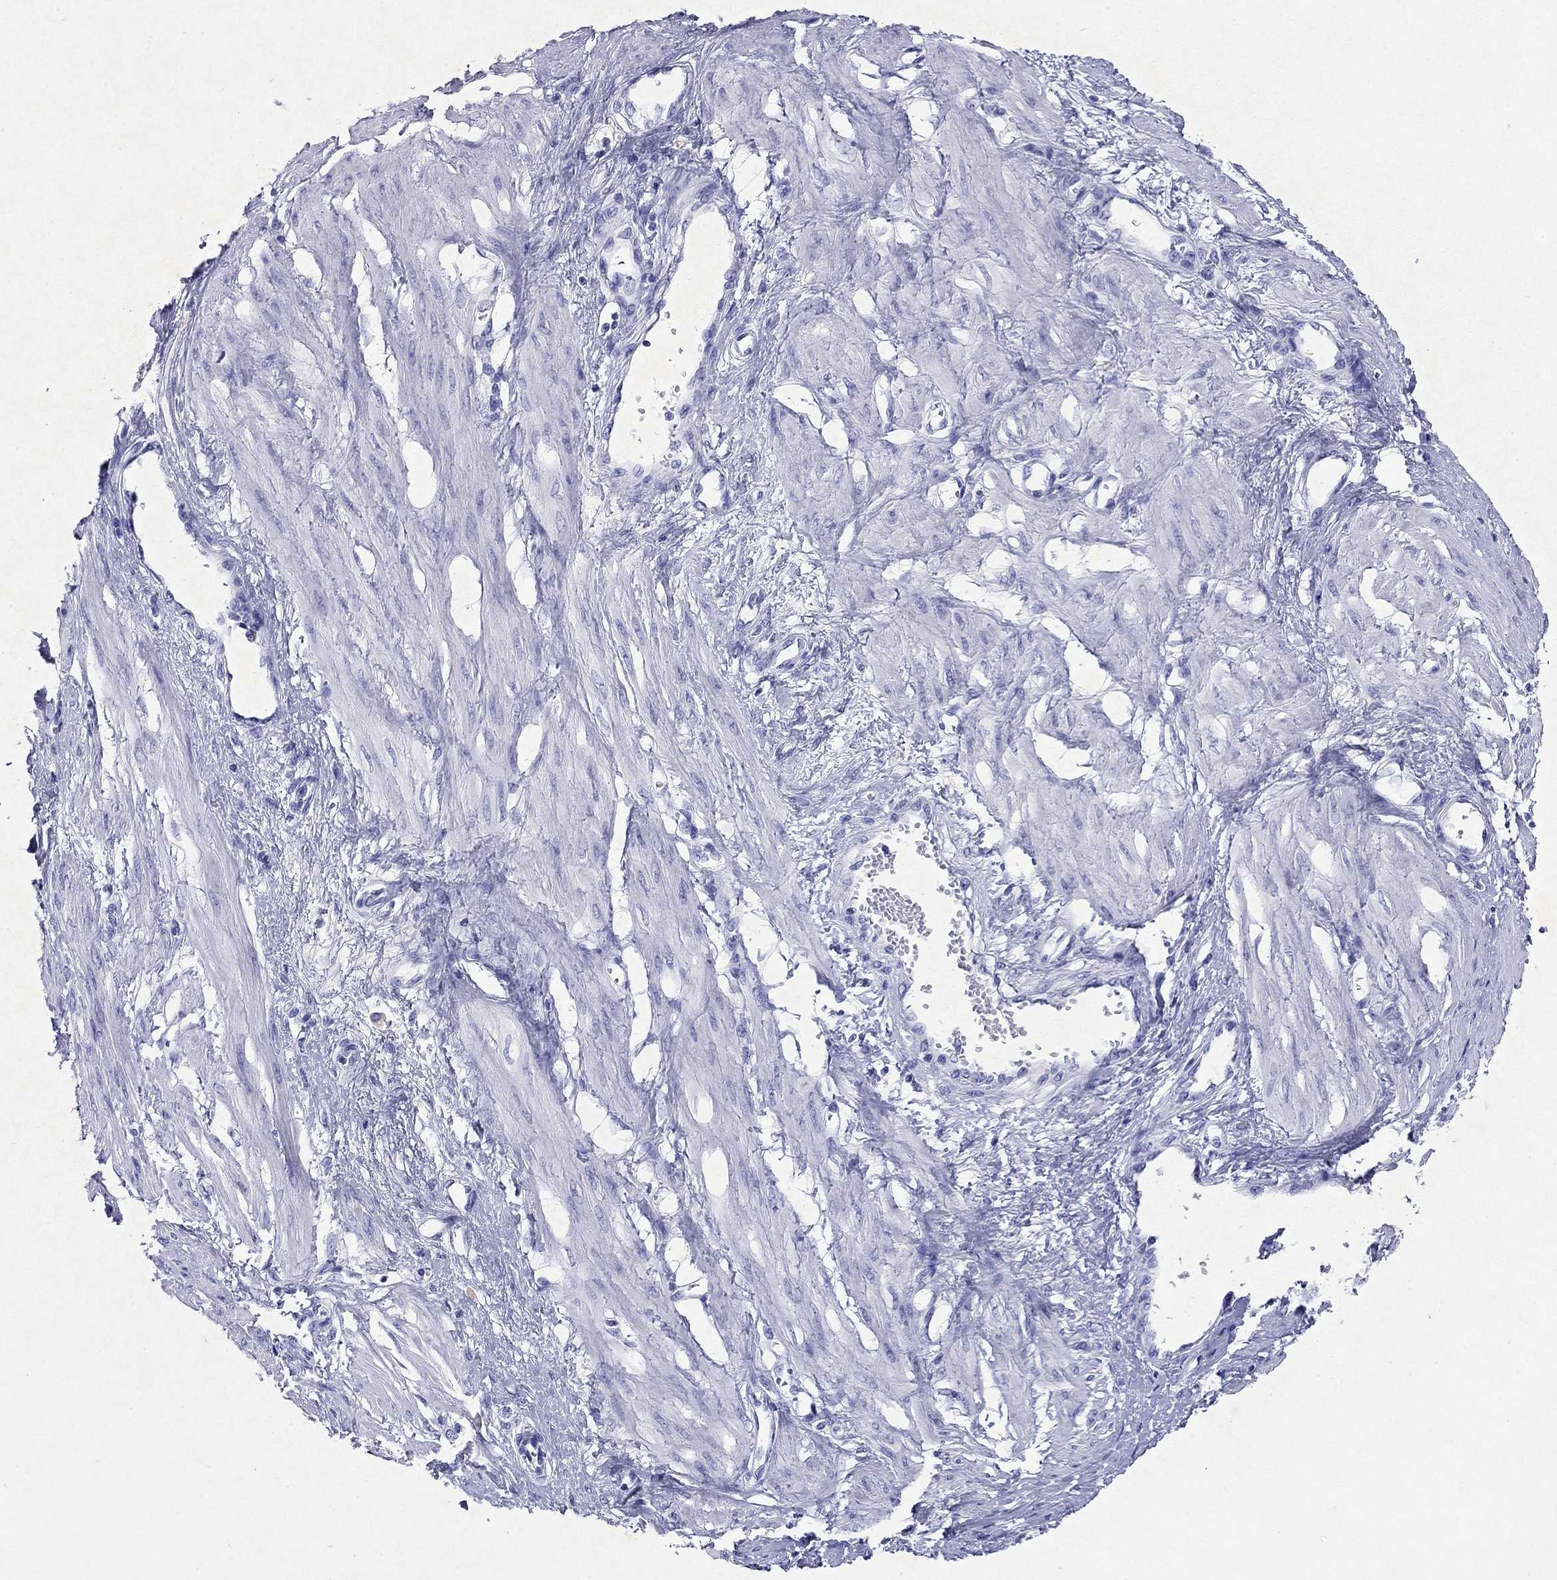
{"staining": {"intensity": "negative", "quantity": "none", "location": "none"}, "tissue": "smooth muscle", "cell_type": "Smooth muscle cells", "image_type": "normal", "snomed": [{"axis": "morphology", "description": "Normal tissue, NOS"}, {"axis": "topography", "description": "Smooth muscle"}, {"axis": "topography", "description": "Uterus"}], "caption": "The photomicrograph shows no staining of smooth muscle cells in normal smooth muscle.", "gene": "ARMC12", "patient": {"sex": "female", "age": 39}}